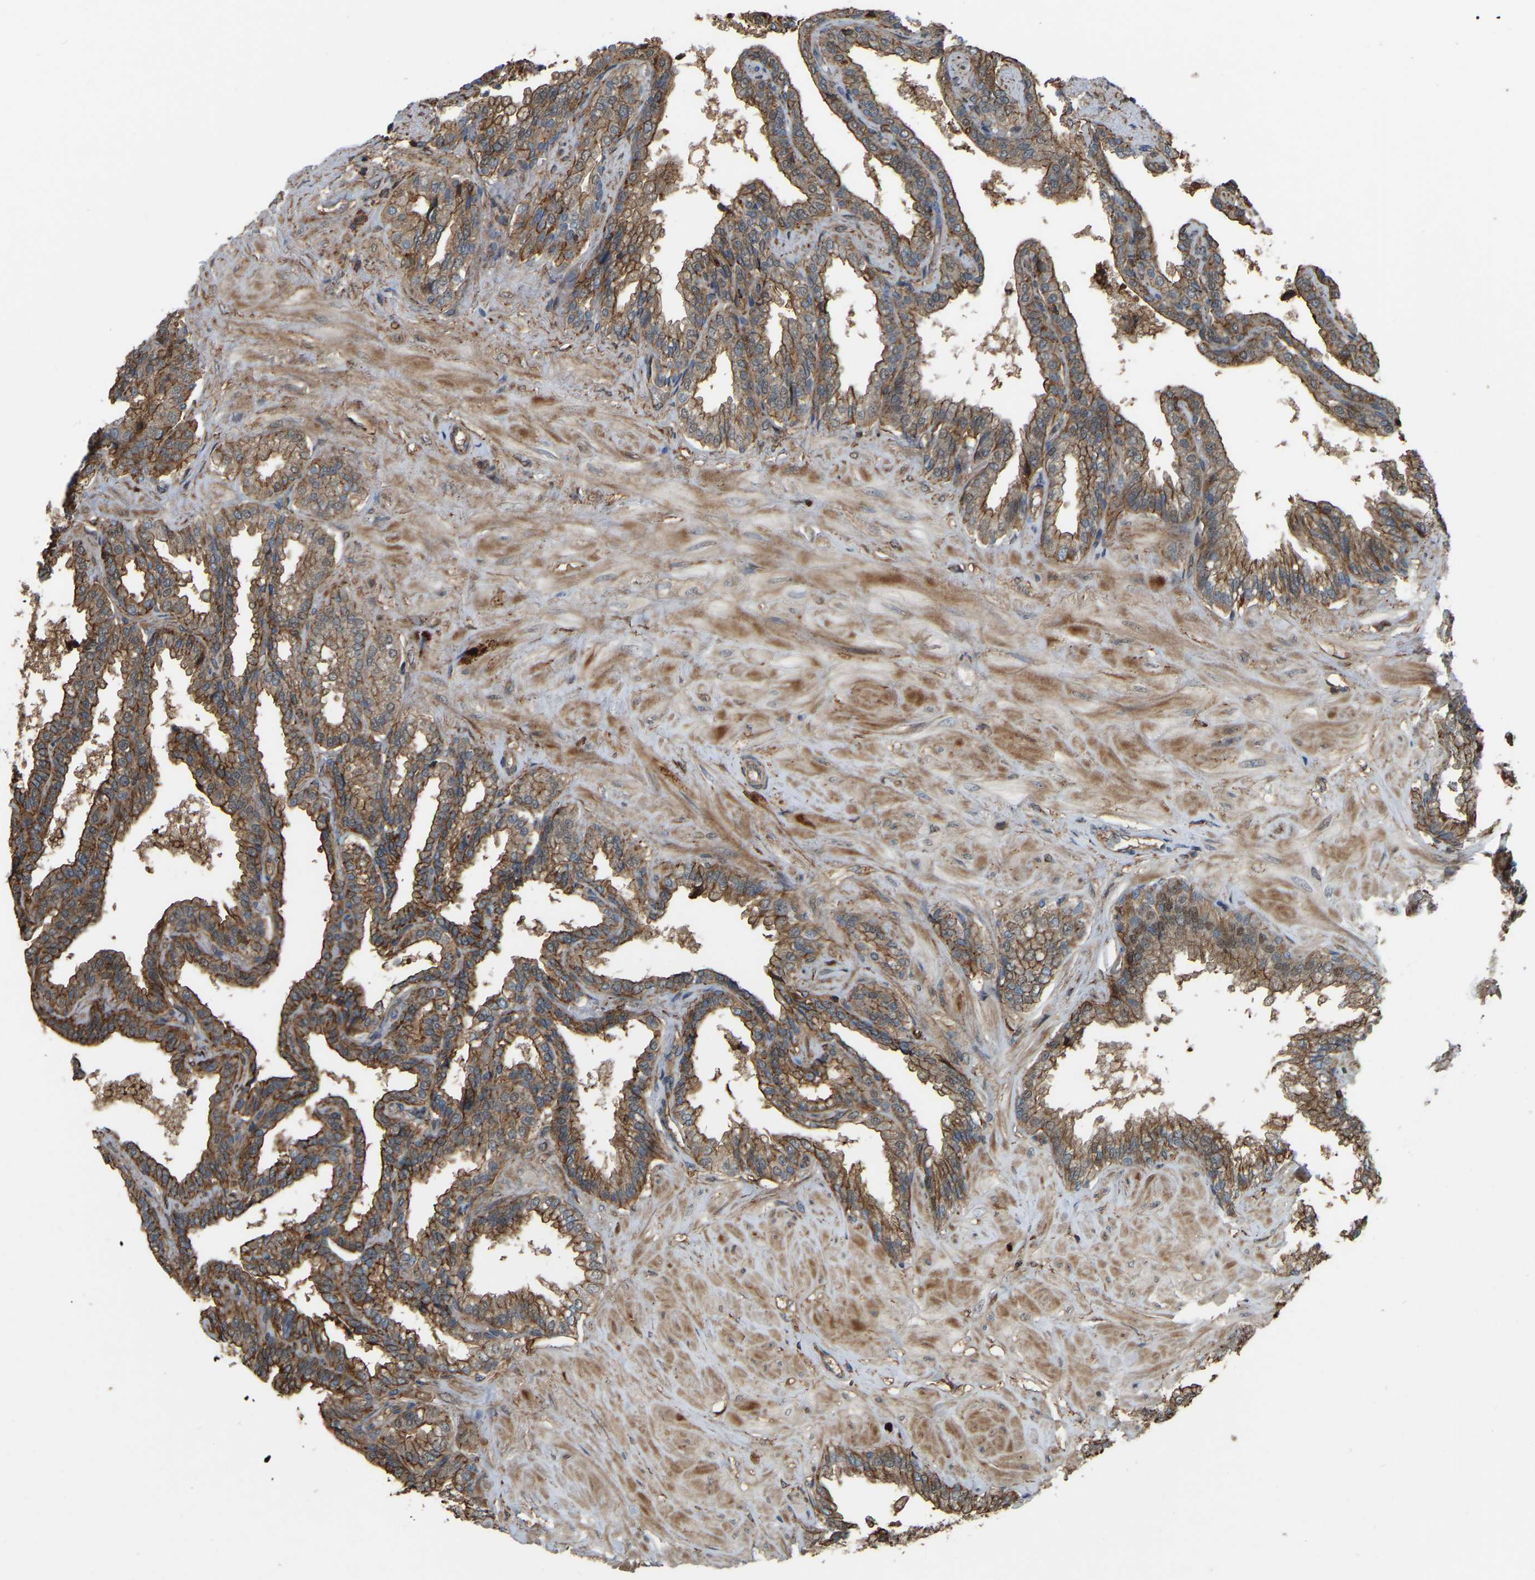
{"staining": {"intensity": "moderate", "quantity": ">75%", "location": "cytoplasmic/membranous"}, "tissue": "seminal vesicle", "cell_type": "Glandular cells", "image_type": "normal", "snomed": [{"axis": "morphology", "description": "Normal tissue, NOS"}, {"axis": "topography", "description": "Seminal veicle"}], "caption": "This micrograph reveals benign seminal vesicle stained with immunohistochemistry (IHC) to label a protein in brown. The cytoplasmic/membranous of glandular cells show moderate positivity for the protein. Nuclei are counter-stained blue.", "gene": "SAMD9L", "patient": {"sex": "male", "age": 46}}